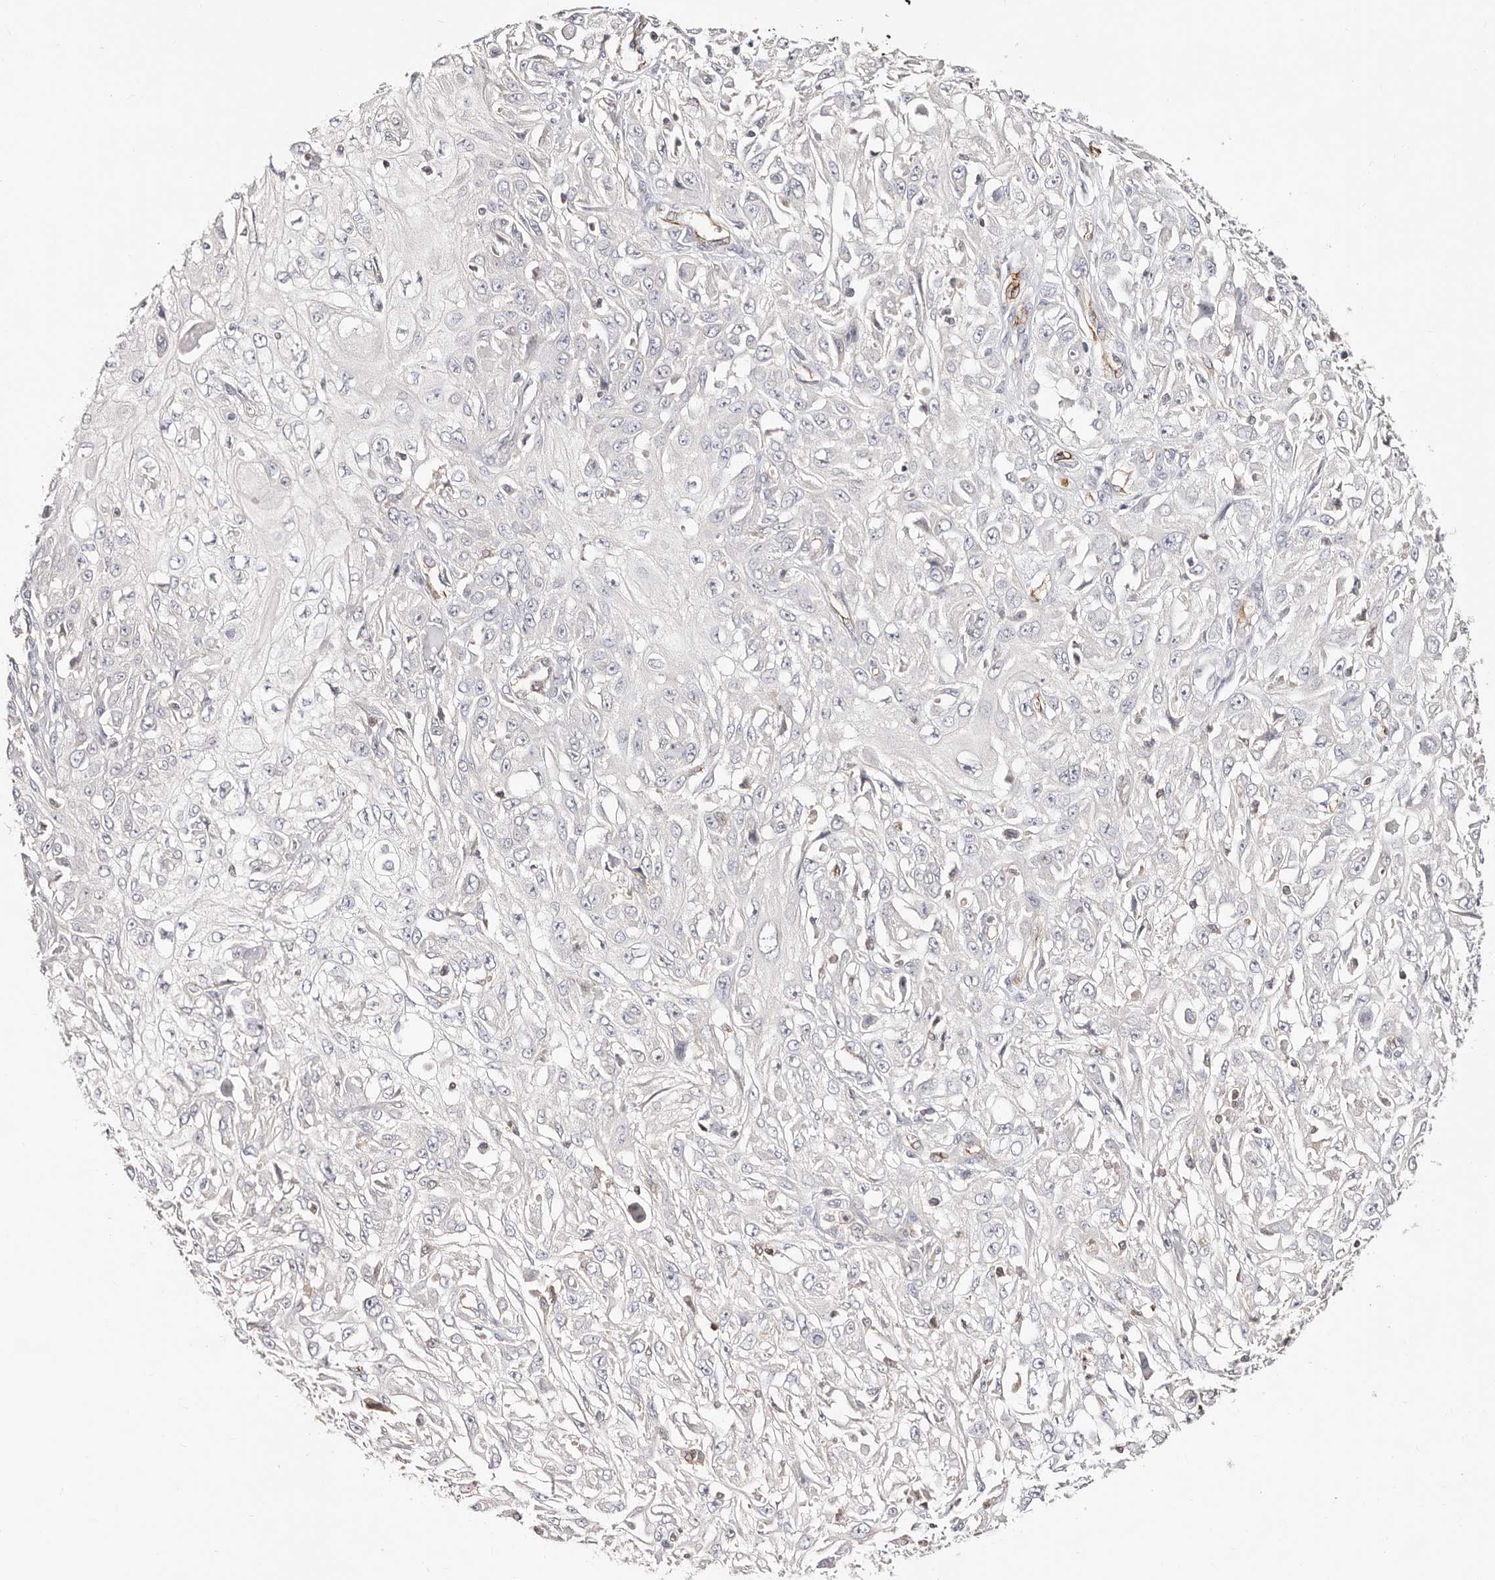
{"staining": {"intensity": "negative", "quantity": "none", "location": "none"}, "tissue": "skin cancer", "cell_type": "Tumor cells", "image_type": "cancer", "snomed": [{"axis": "morphology", "description": "Squamous cell carcinoma, NOS"}, {"axis": "morphology", "description": "Squamous cell carcinoma, metastatic, NOS"}, {"axis": "topography", "description": "Skin"}, {"axis": "topography", "description": "Lymph node"}], "caption": "Tumor cells are negative for brown protein staining in skin cancer (metastatic squamous cell carcinoma).", "gene": "STAT5A", "patient": {"sex": "male", "age": 75}}